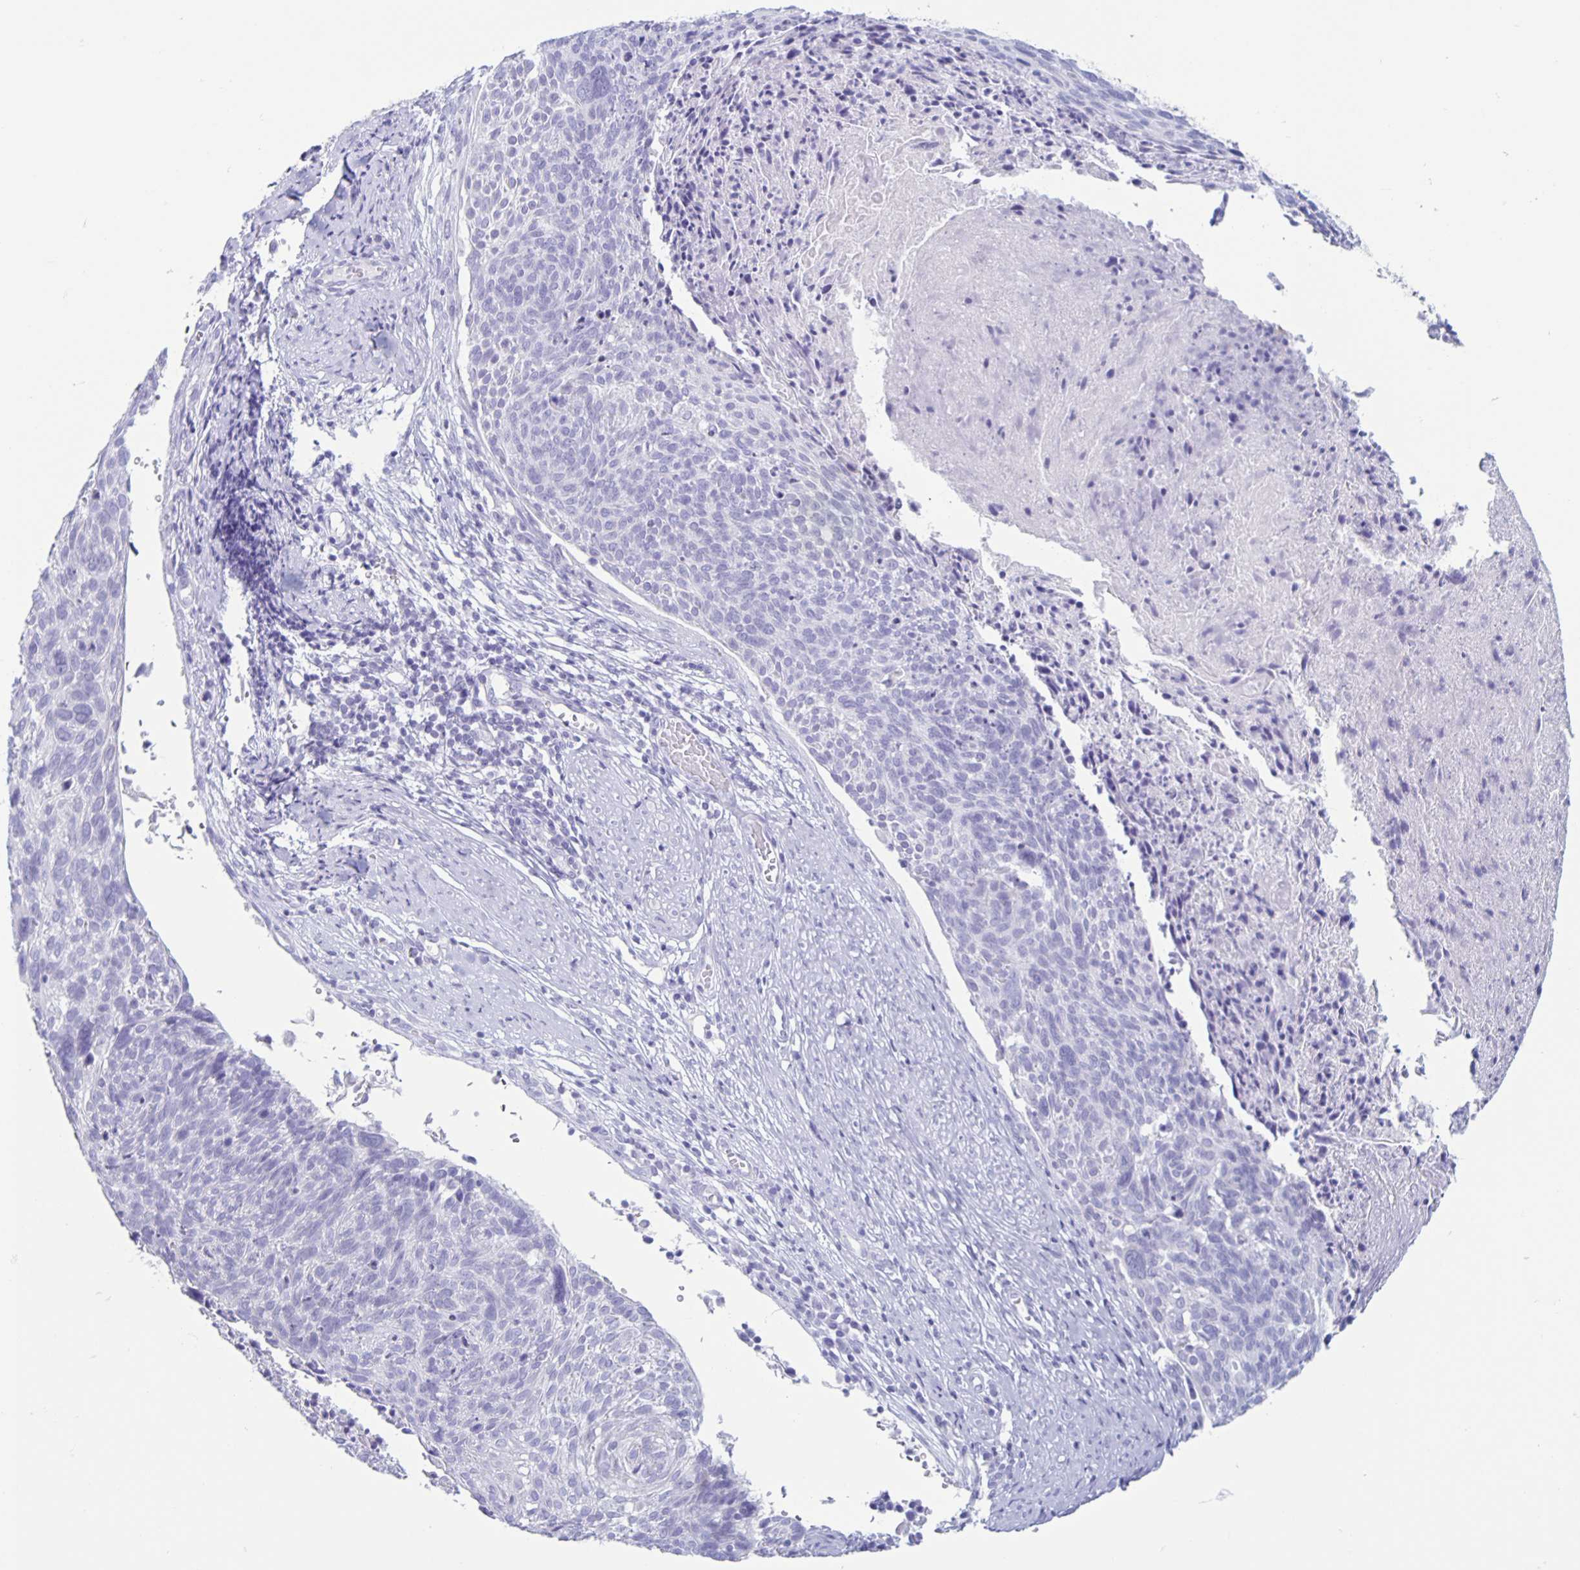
{"staining": {"intensity": "negative", "quantity": "none", "location": "none"}, "tissue": "cervical cancer", "cell_type": "Tumor cells", "image_type": "cancer", "snomed": [{"axis": "morphology", "description": "Squamous cell carcinoma, NOS"}, {"axis": "topography", "description": "Cervix"}], "caption": "This image is of cervical squamous cell carcinoma stained with immunohistochemistry (IHC) to label a protein in brown with the nuclei are counter-stained blue. There is no expression in tumor cells.", "gene": "CT45A5", "patient": {"sex": "female", "age": 49}}